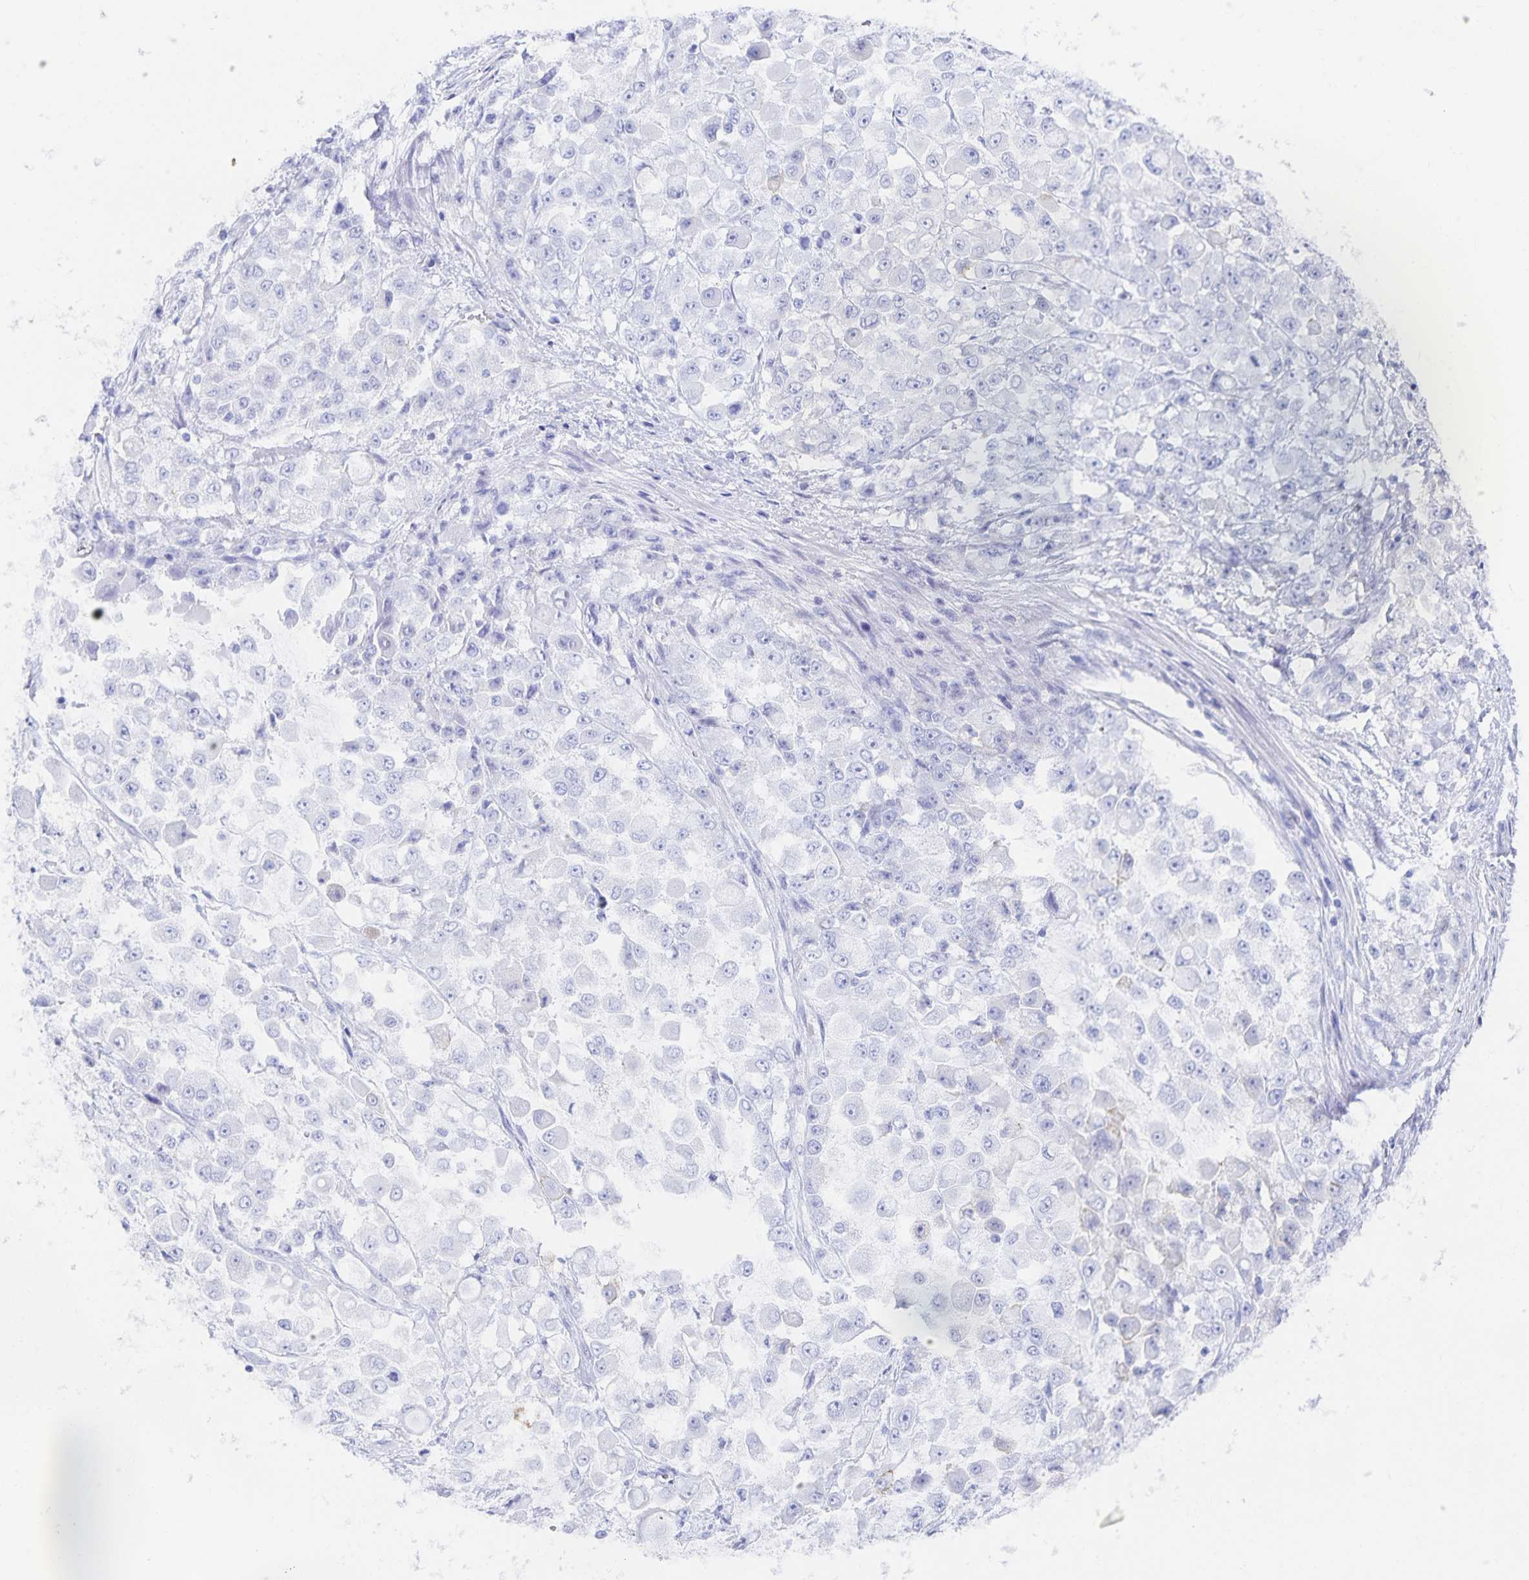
{"staining": {"intensity": "negative", "quantity": "none", "location": "none"}, "tissue": "stomach cancer", "cell_type": "Tumor cells", "image_type": "cancer", "snomed": [{"axis": "morphology", "description": "Adenocarcinoma, NOS"}, {"axis": "topography", "description": "Stomach"}], "caption": "Immunohistochemistry micrograph of neoplastic tissue: human adenocarcinoma (stomach) stained with DAB (3,3'-diaminobenzidine) demonstrates no significant protein staining in tumor cells.", "gene": "SNTN", "patient": {"sex": "female", "age": 76}}